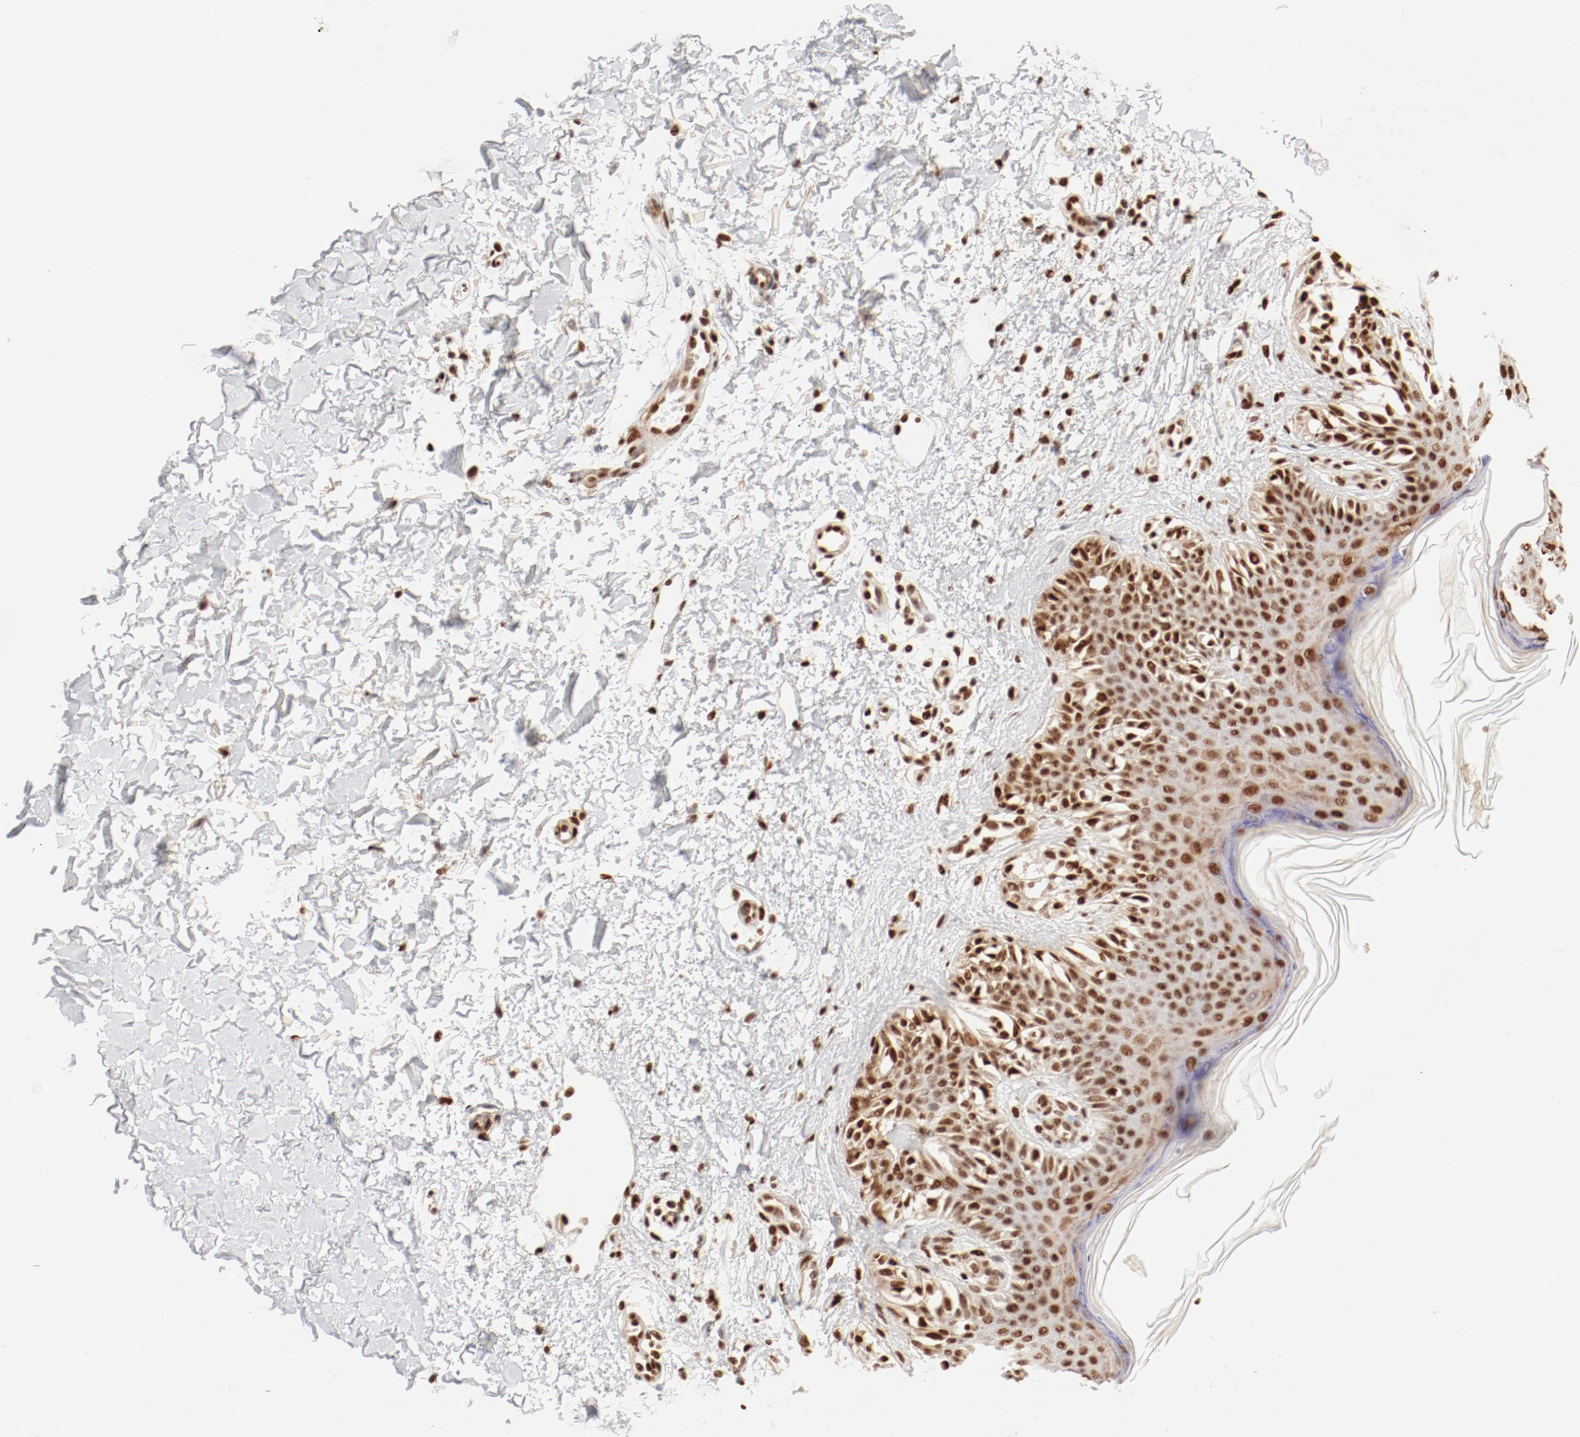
{"staining": {"intensity": "strong", "quantity": ">75%", "location": "nuclear"}, "tissue": "melanoma", "cell_type": "Tumor cells", "image_type": "cancer", "snomed": [{"axis": "morphology", "description": "Normal tissue, NOS"}, {"axis": "morphology", "description": "Malignant melanoma, NOS"}, {"axis": "topography", "description": "Skin"}], "caption": "Brown immunohistochemical staining in human malignant melanoma reveals strong nuclear expression in approximately >75% of tumor cells.", "gene": "FAM50A", "patient": {"sex": "male", "age": 83}}